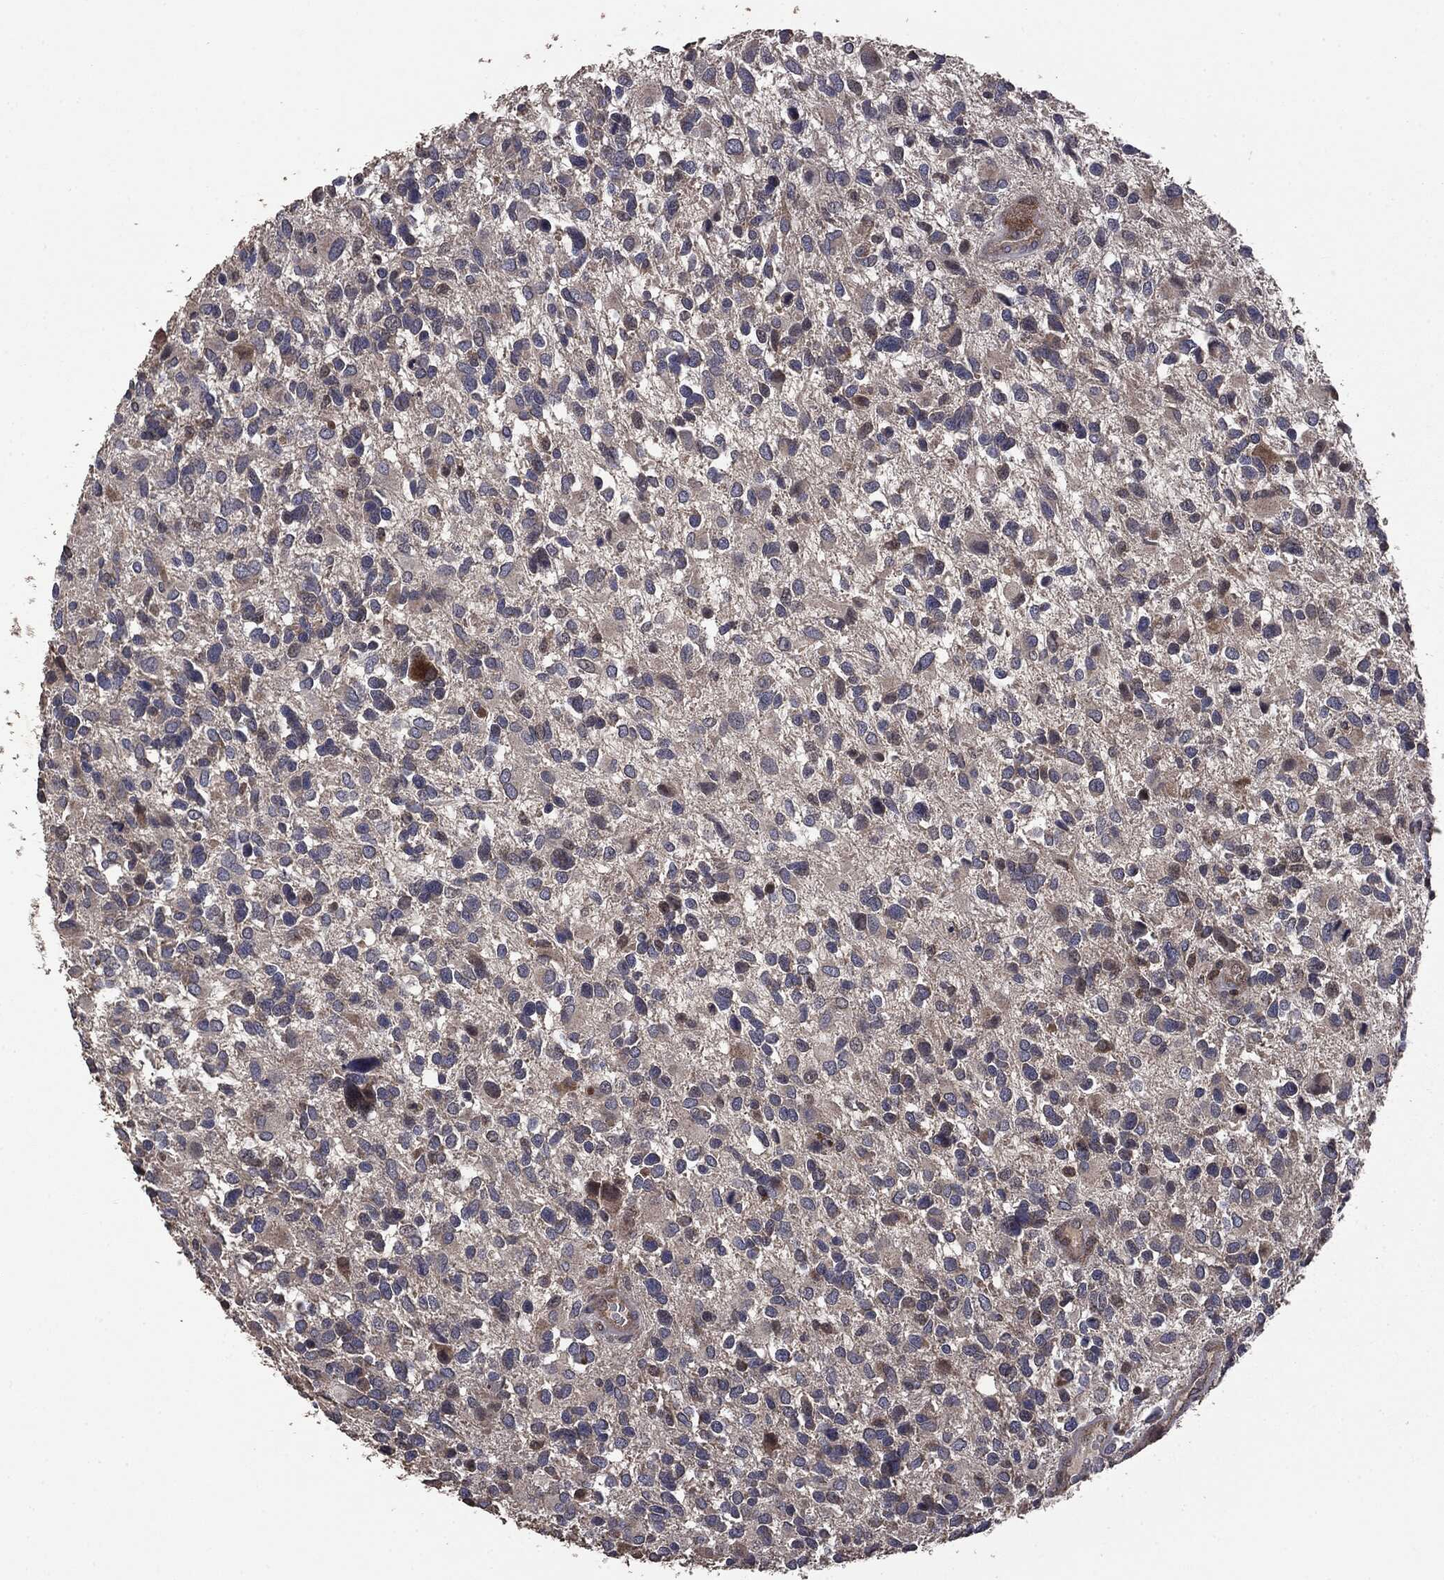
{"staining": {"intensity": "negative", "quantity": "none", "location": "none"}, "tissue": "glioma", "cell_type": "Tumor cells", "image_type": "cancer", "snomed": [{"axis": "morphology", "description": "Glioma, malignant, Low grade"}, {"axis": "topography", "description": "Brain"}], "caption": "High magnification brightfield microscopy of low-grade glioma (malignant) stained with DAB (3,3'-diaminobenzidine) (brown) and counterstained with hematoxylin (blue): tumor cells show no significant positivity.", "gene": "MTOR", "patient": {"sex": "female", "age": 32}}